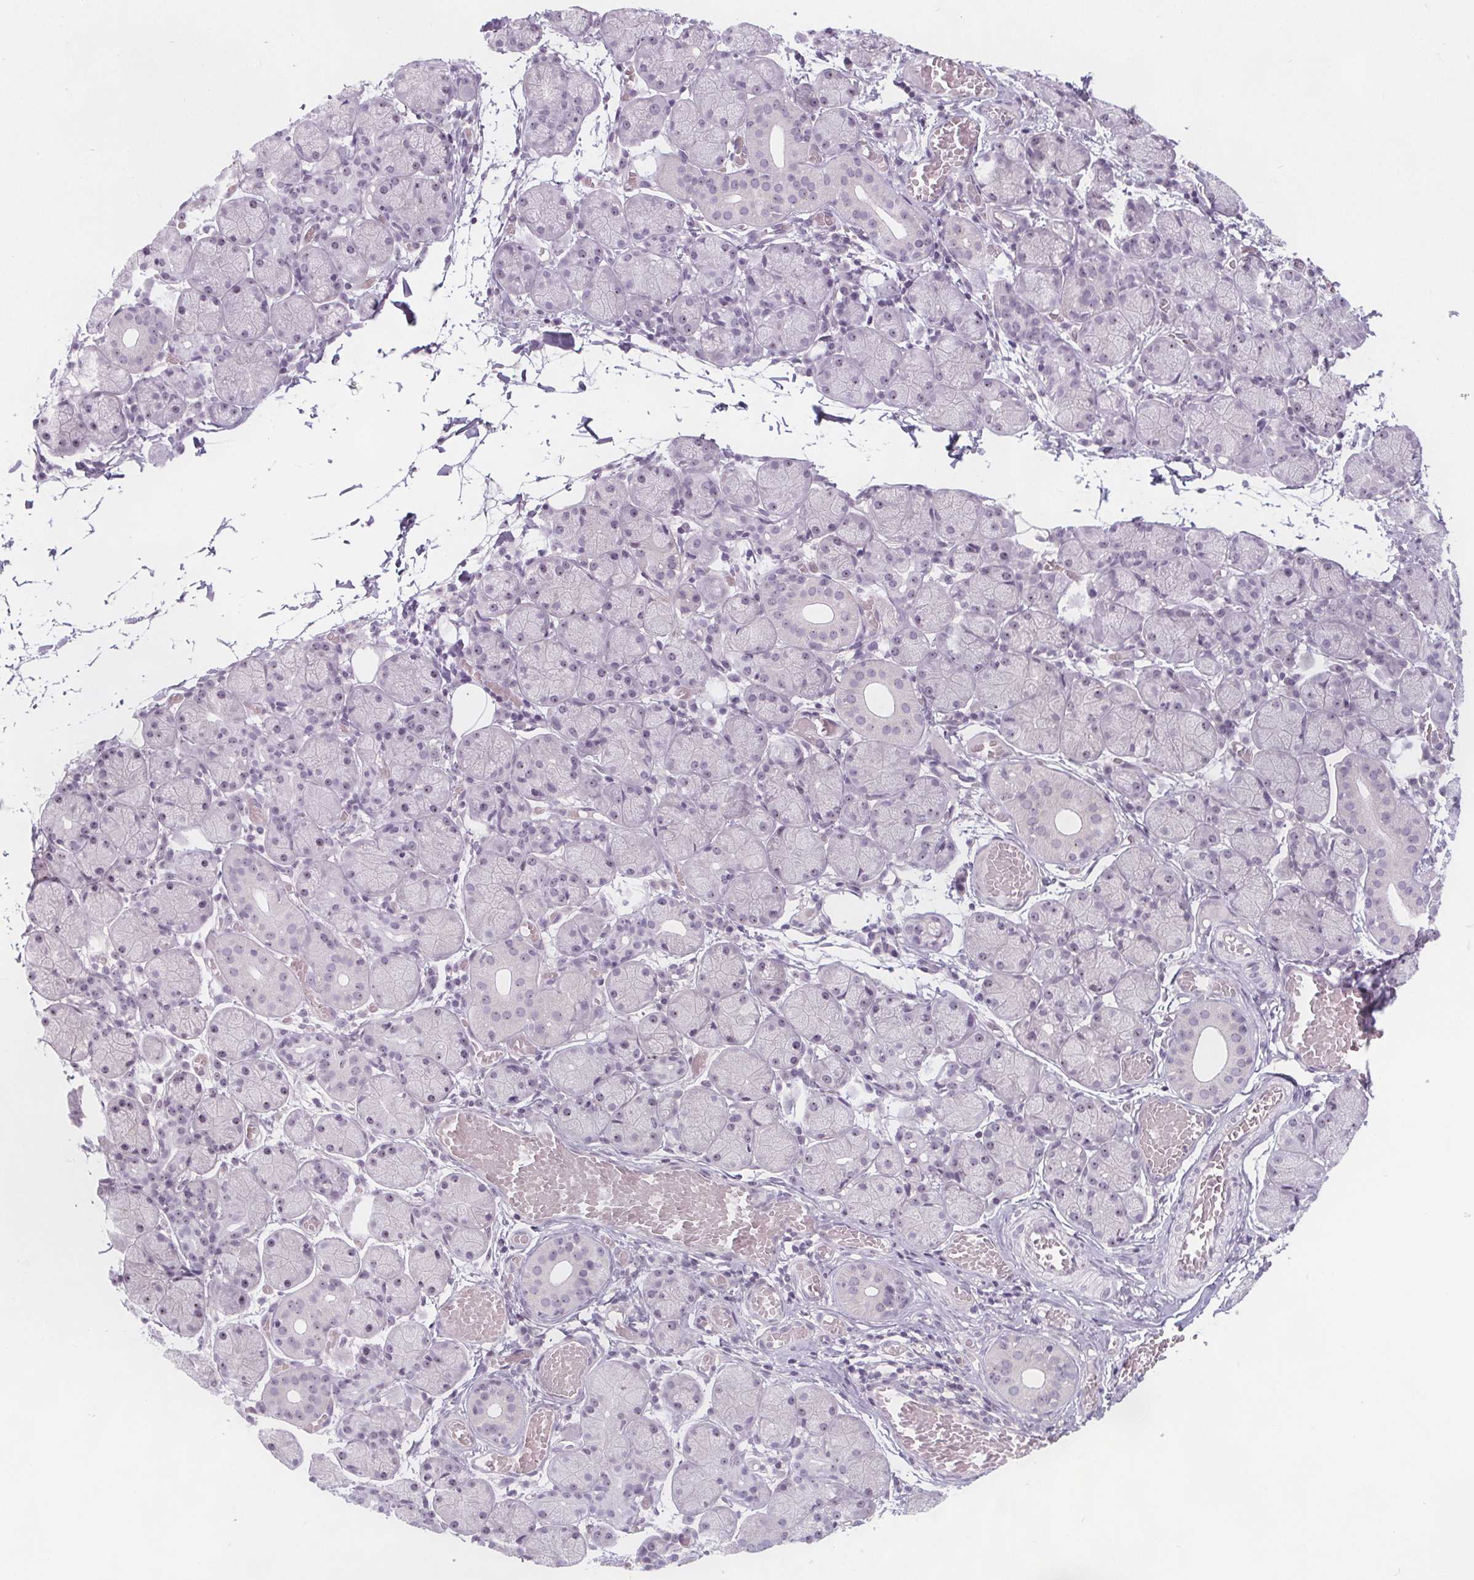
{"staining": {"intensity": "weak", "quantity": "<25%", "location": "nuclear"}, "tissue": "salivary gland", "cell_type": "Glandular cells", "image_type": "normal", "snomed": [{"axis": "morphology", "description": "Normal tissue, NOS"}, {"axis": "topography", "description": "Salivary gland"}], "caption": "High magnification brightfield microscopy of unremarkable salivary gland stained with DAB (brown) and counterstained with hematoxylin (blue): glandular cells show no significant positivity. (Brightfield microscopy of DAB (3,3'-diaminobenzidine) immunohistochemistry at high magnification).", "gene": "NOLC1", "patient": {"sex": "female", "age": 24}}